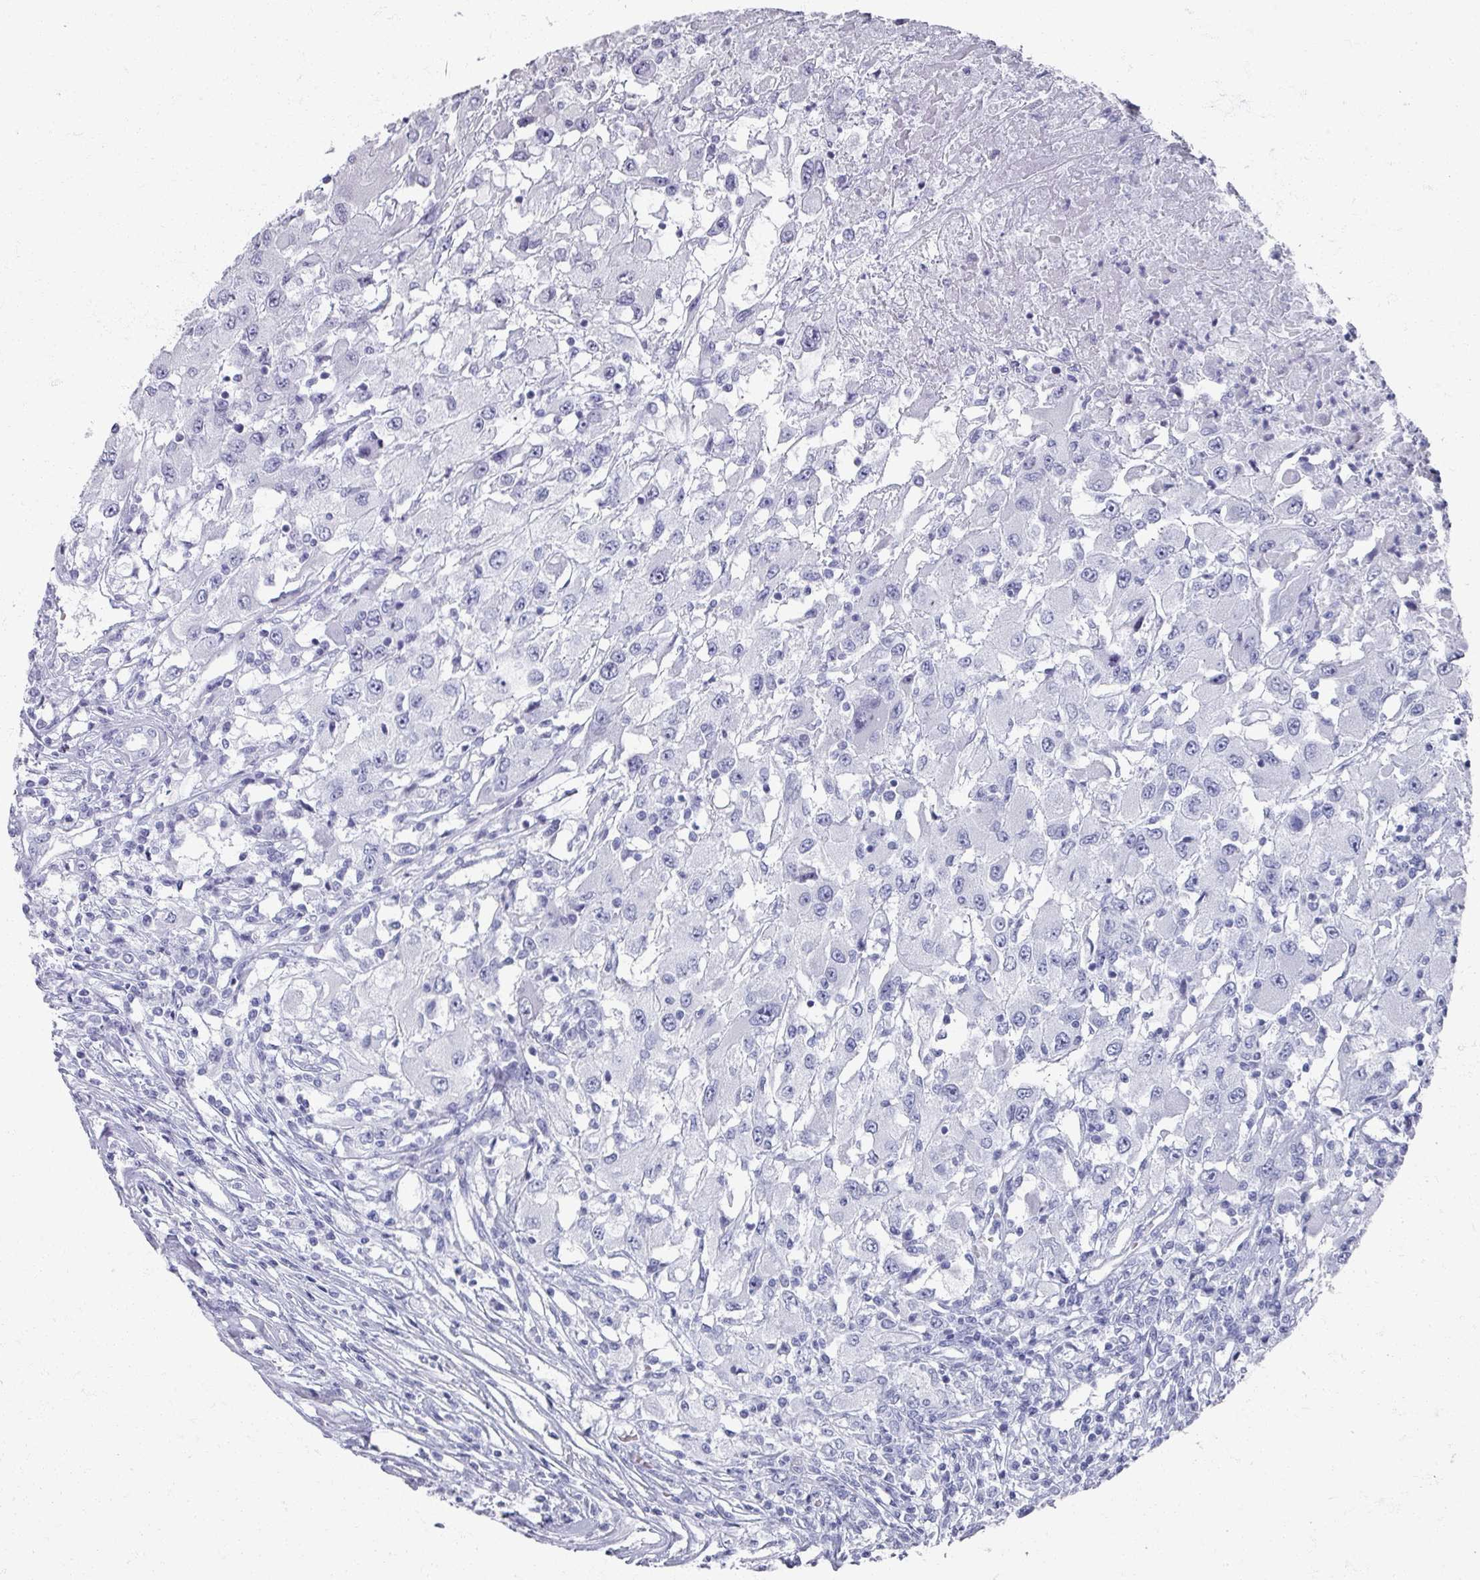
{"staining": {"intensity": "negative", "quantity": "none", "location": "none"}, "tissue": "renal cancer", "cell_type": "Tumor cells", "image_type": "cancer", "snomed": [{"axis": "morphology", "description": "Adenocarcinoma, NOS"}, {"axis": "topography", "description": "Kidney"}], "caption": "Immunohistochemical staining of renal adenocarcinoma shows no significant expression in tumor cells.", "gene": "OMG", "patient": {"sex": "female", "age": 67}}